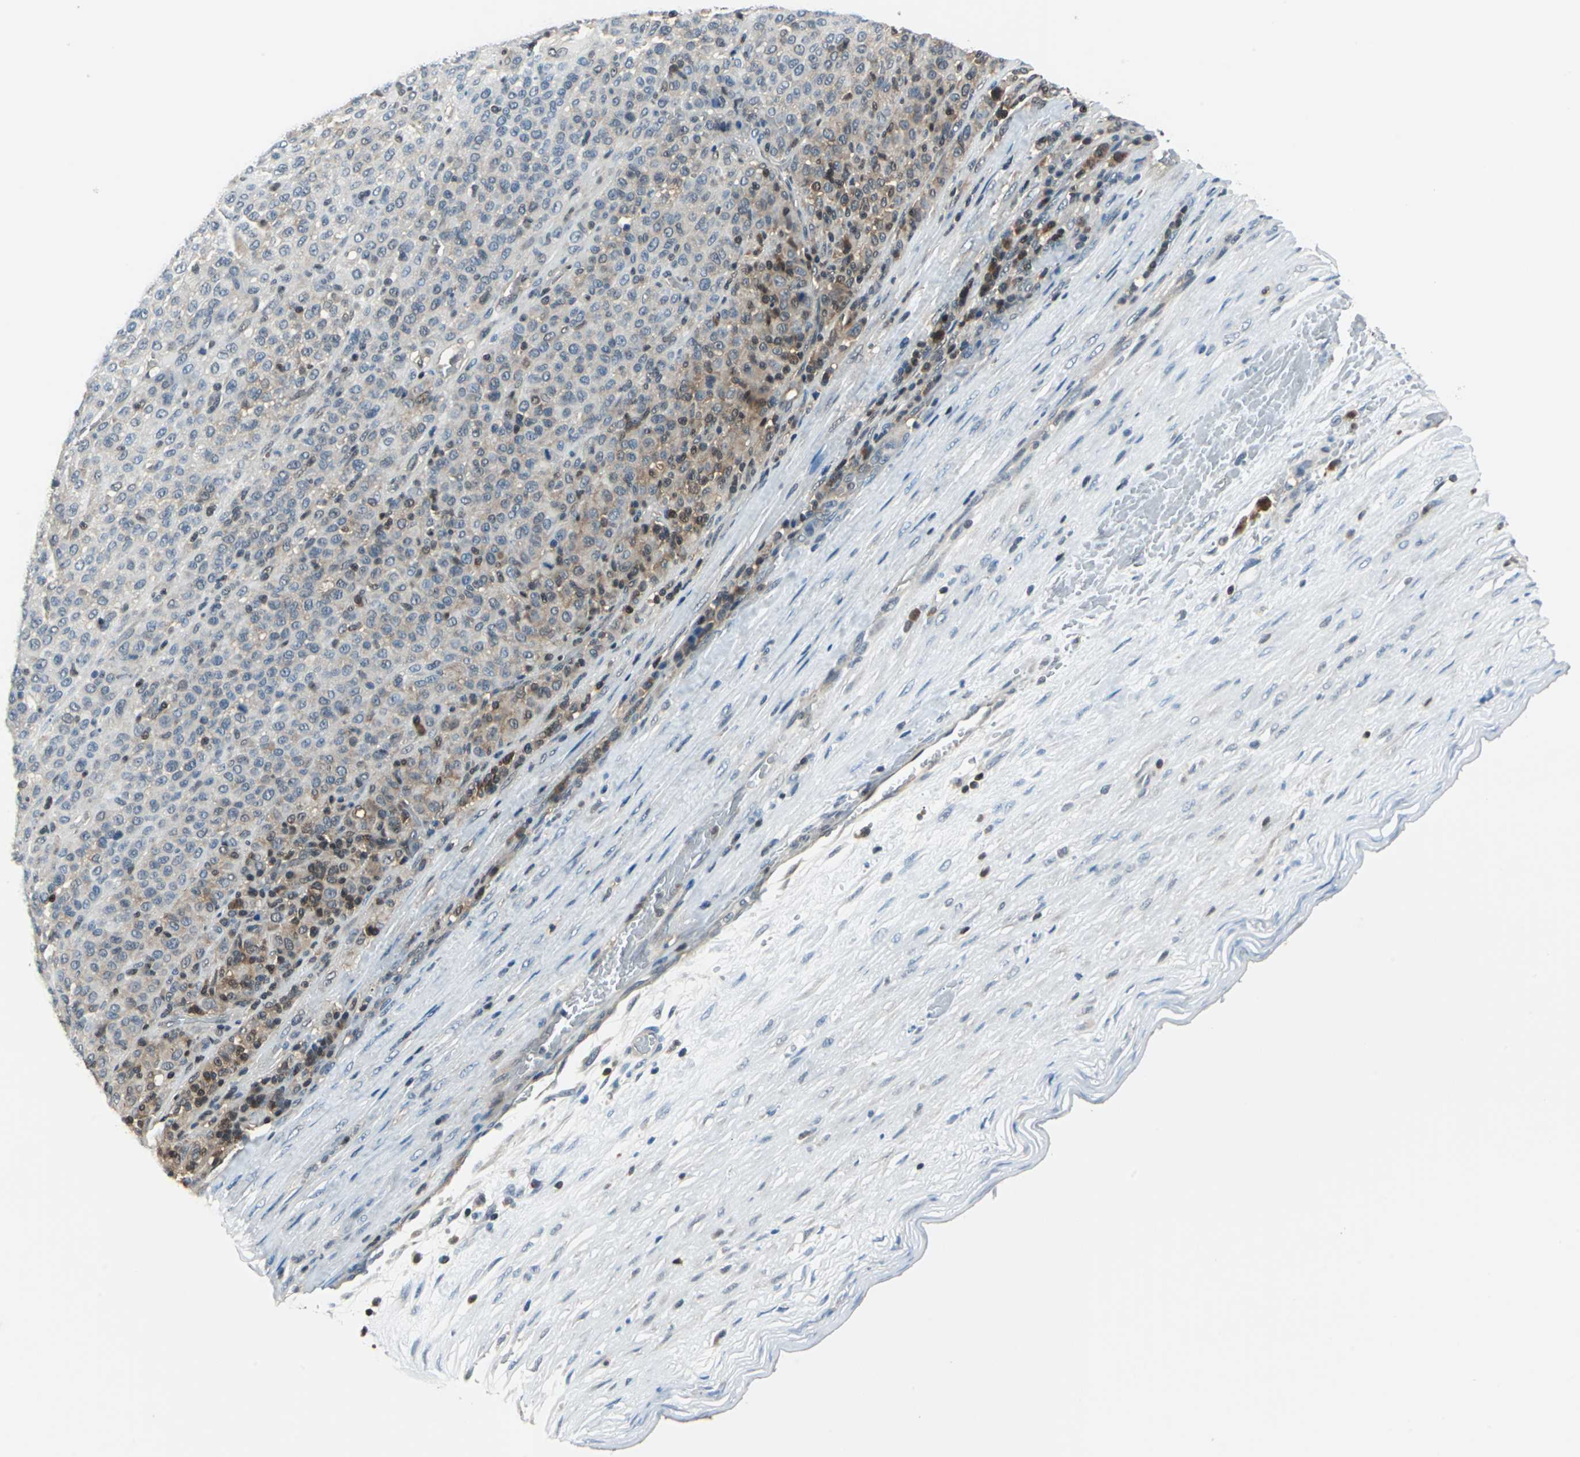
{"staining": {"intensity": "moderate", "quantity": "25%-75%", "location": "cytoplasmic/membranous,nuclear"}, "tissue": "melanoma", "cell_type": "Tumor cells", "image_type": "cancer", "snomed": [{"axis": "morphology", "description": "Malignant melanoma, Metastatic site"}, {"axis": "topography", "description": "Pancreas"}], "caption": "DAB (3,3'-diaminobenzidine) immunohistochemical staining of human melanoma displays moderate cytoplasmic/membranous and nuclear protein expression in about 25%-75% of tumor cells.", "gene": "PSME1", "patient": {"sex": "female", "age": 30}}